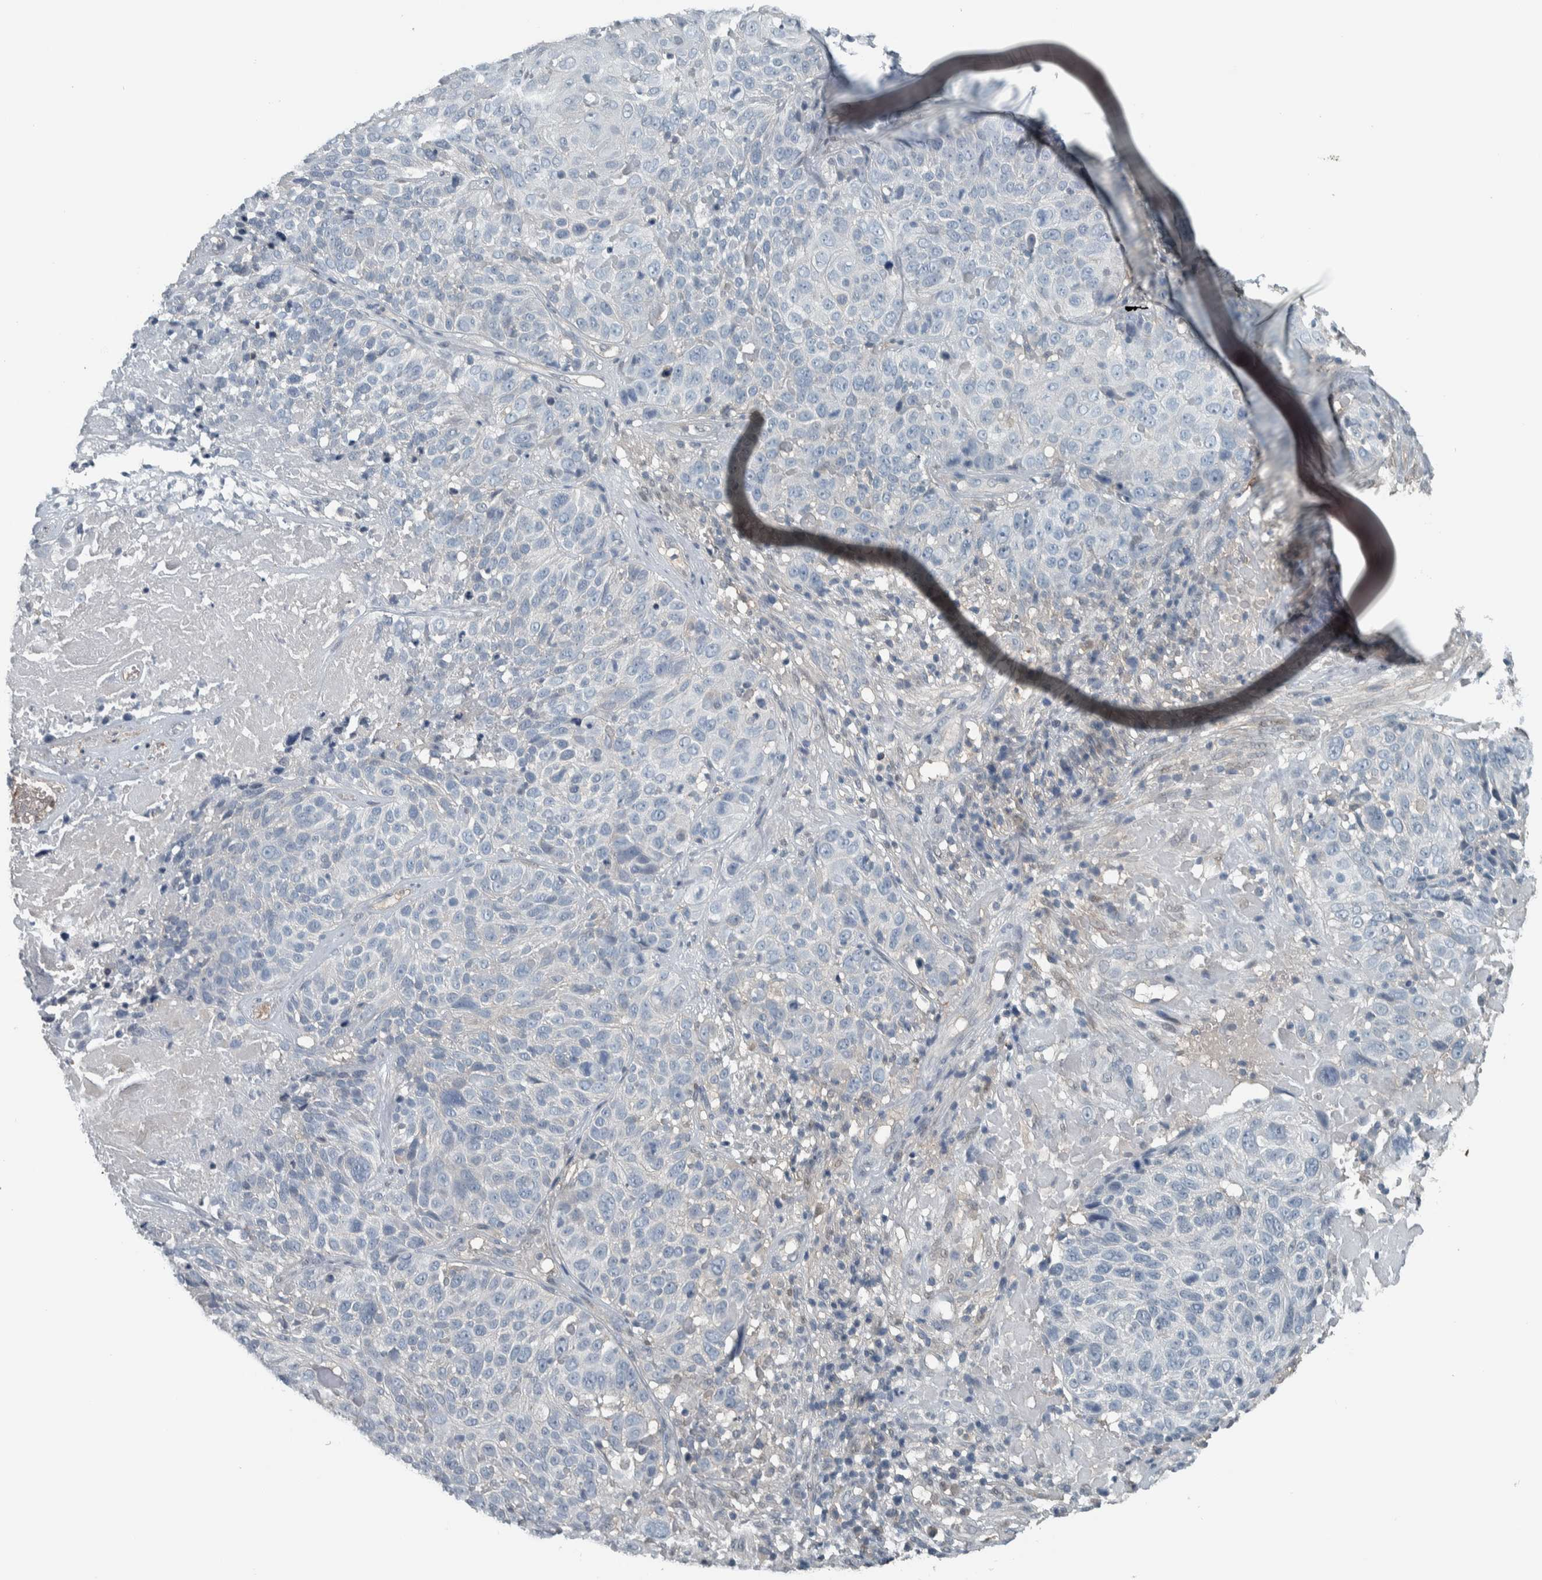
{"staining": {"intensity": "negative", "quantity": "none", "location": "none"}, "tissue": "cervical cancer", "cell_type": "Tumor cells", "image_type": "cancer", "snomed": [{"axis": "morphology", "description": "Squamous cell carcinoma, NOS"}, {"axis": "topography", "description": "Cervix"}], "caption": "This is an immunohistochemistry (IHC) micrograph of cervical cancer. There is no positivity in tumor cells.", "gene": "ALAD", "patient": {"sex": "female", "age": 74}}